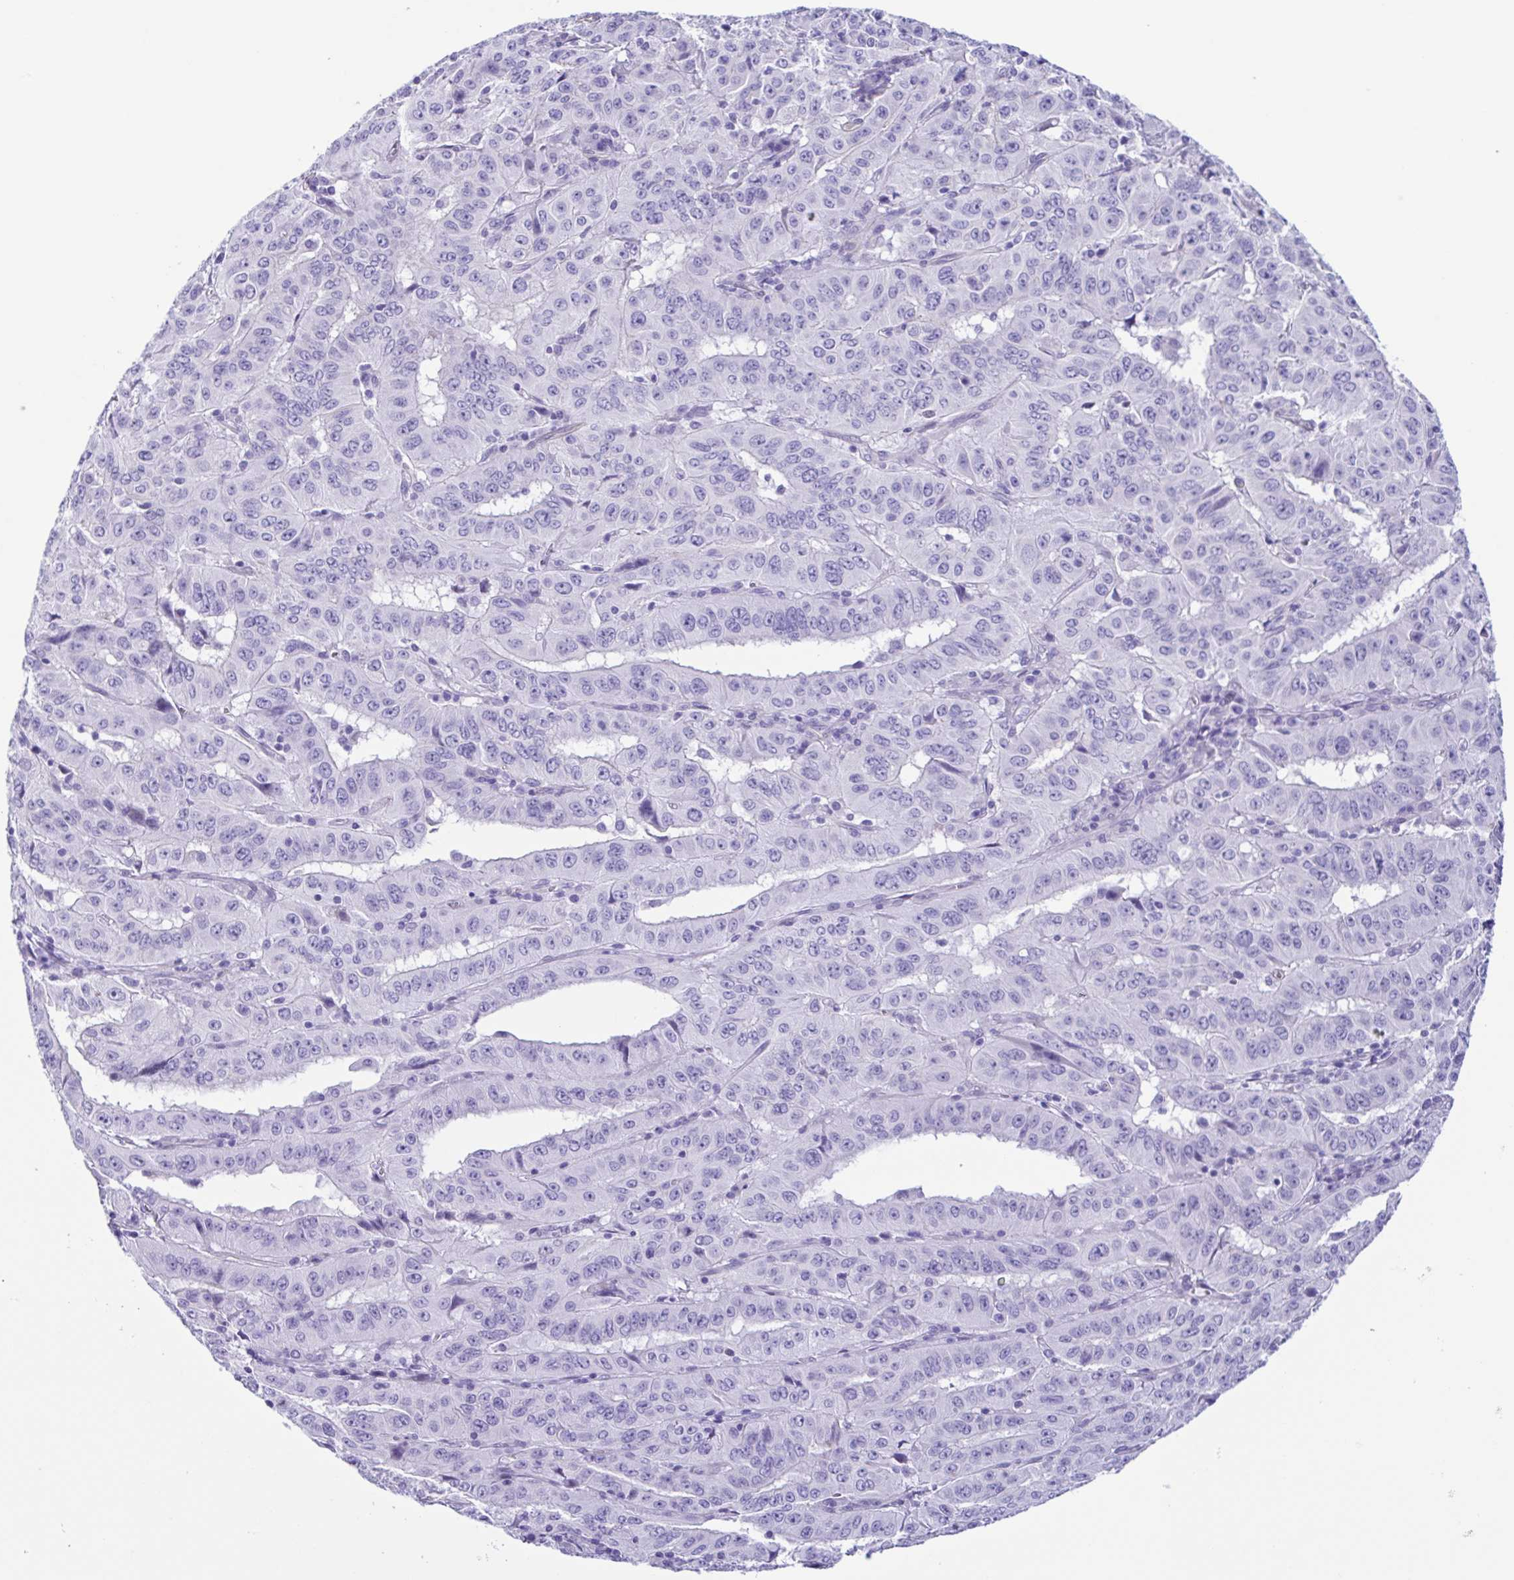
{"staining": {"intensity": "negative", "quantity": "none", "location": "none"}, "tissue": "pancreatic cancer", "cell_type": "Tumor cells", "image_type": "cancer", "snomed": [{"axis": "morphology", "description": "Adenocarcinoma, NOS"}, {"axis": "topography", "description": "Pancreas"}], "caption": "Immunohistochemical staining of pancreatic cancer (adenocarcinoma) exhibits no significant positivity in tumor cells. (DAB IHC visualized using brightfield microscopy, high magnification).", "gene": "CYP11B1", "patient": {"sex": "male", "age": 63}}